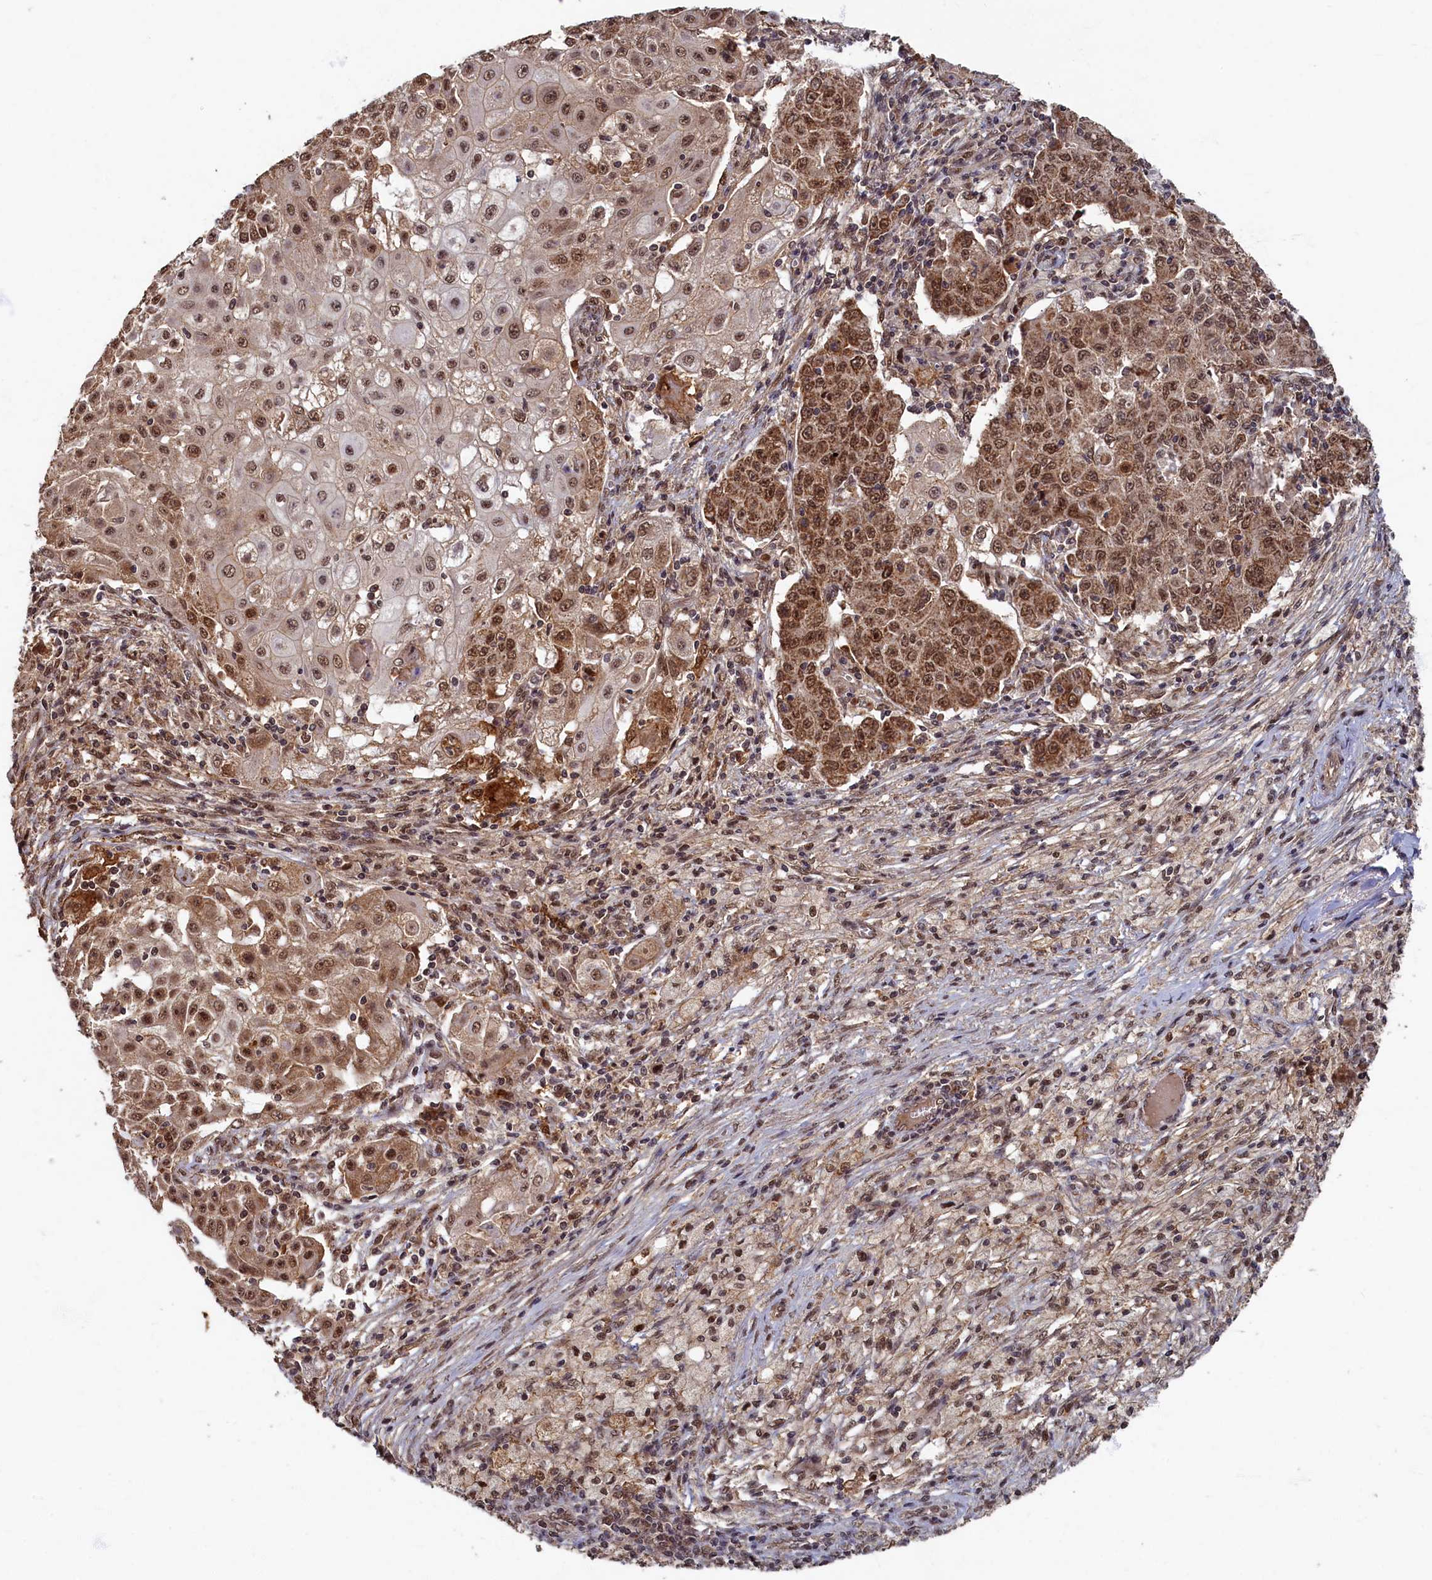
{"staining": {"intensity": "moderate", "quantity": ">75%", "location": "cytoplasmic/membranous,nuclear"}, "tissue": "ovarian cancer", "cell_type": "Tumor cells", "image_type": "cancer", "snomed": [{"axis": "morphology", "description": "Carcinoma, endometroid"}, {"axis": "topography", "description": "Ovary"}], "caption": "Ovarian cancer stained for a protein exhibits moderate cytoplasmic/membranous and nuclear positivity in tumor cells.", "gene": "BRCA1", "patient": {"sex": "female", "age": 42}}